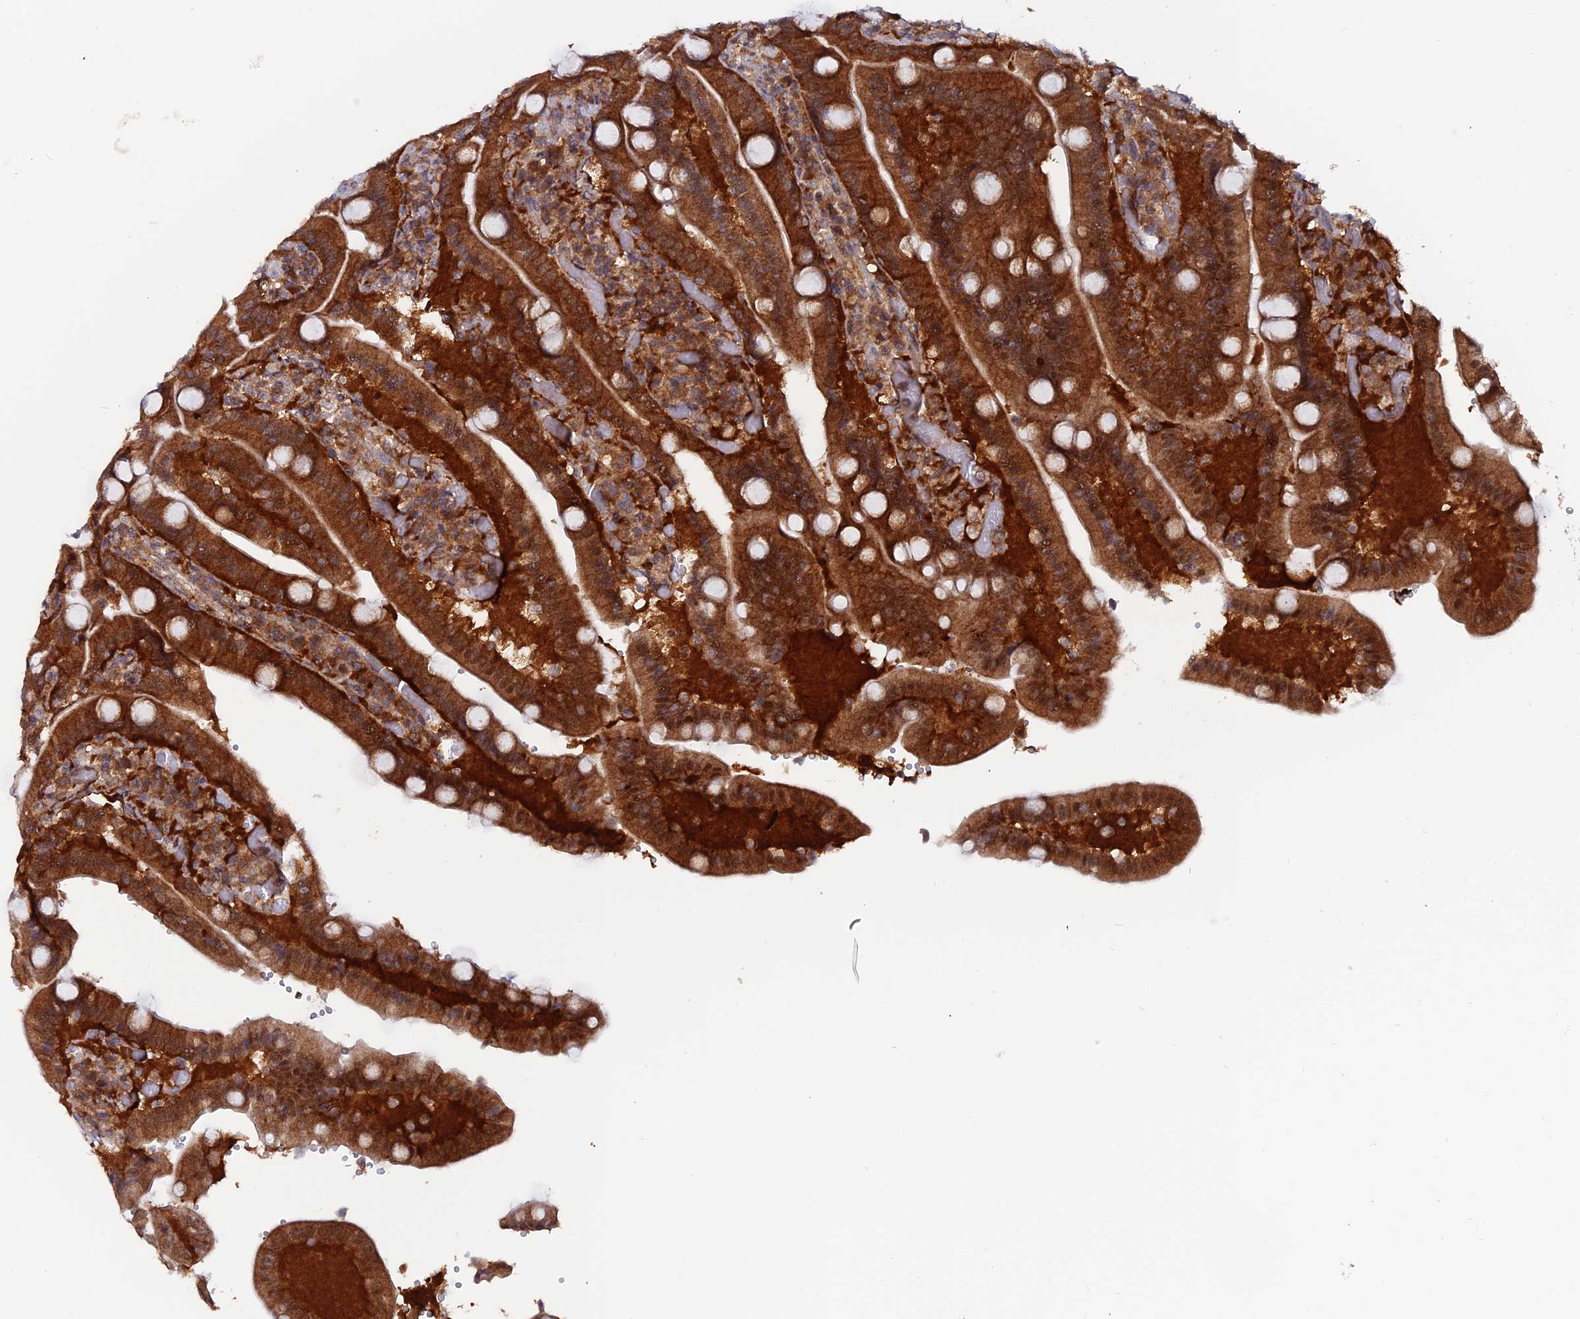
{"staining": {"intensity": "strong", "quantity": ">75%", "location": "cytoplasmic/membranous,nuclear"}, "tissue": "duodenum", "cell_type": "Glandular cells", "image_type": "normal", "snomed": [{"axis": "morphology", "description": "Normal tissue, NOS"}, {"axis": "topography", "description": "Duodenum"}], "caption": "About >75% of glandular cells in benign duodenum exhibit strong cytoplasmic/membranous,nuclear protein expression as visualized by brown immunohistochemical staining.", "gene": "IGBP1", "patient": {"sex": "female", "age": 62}}